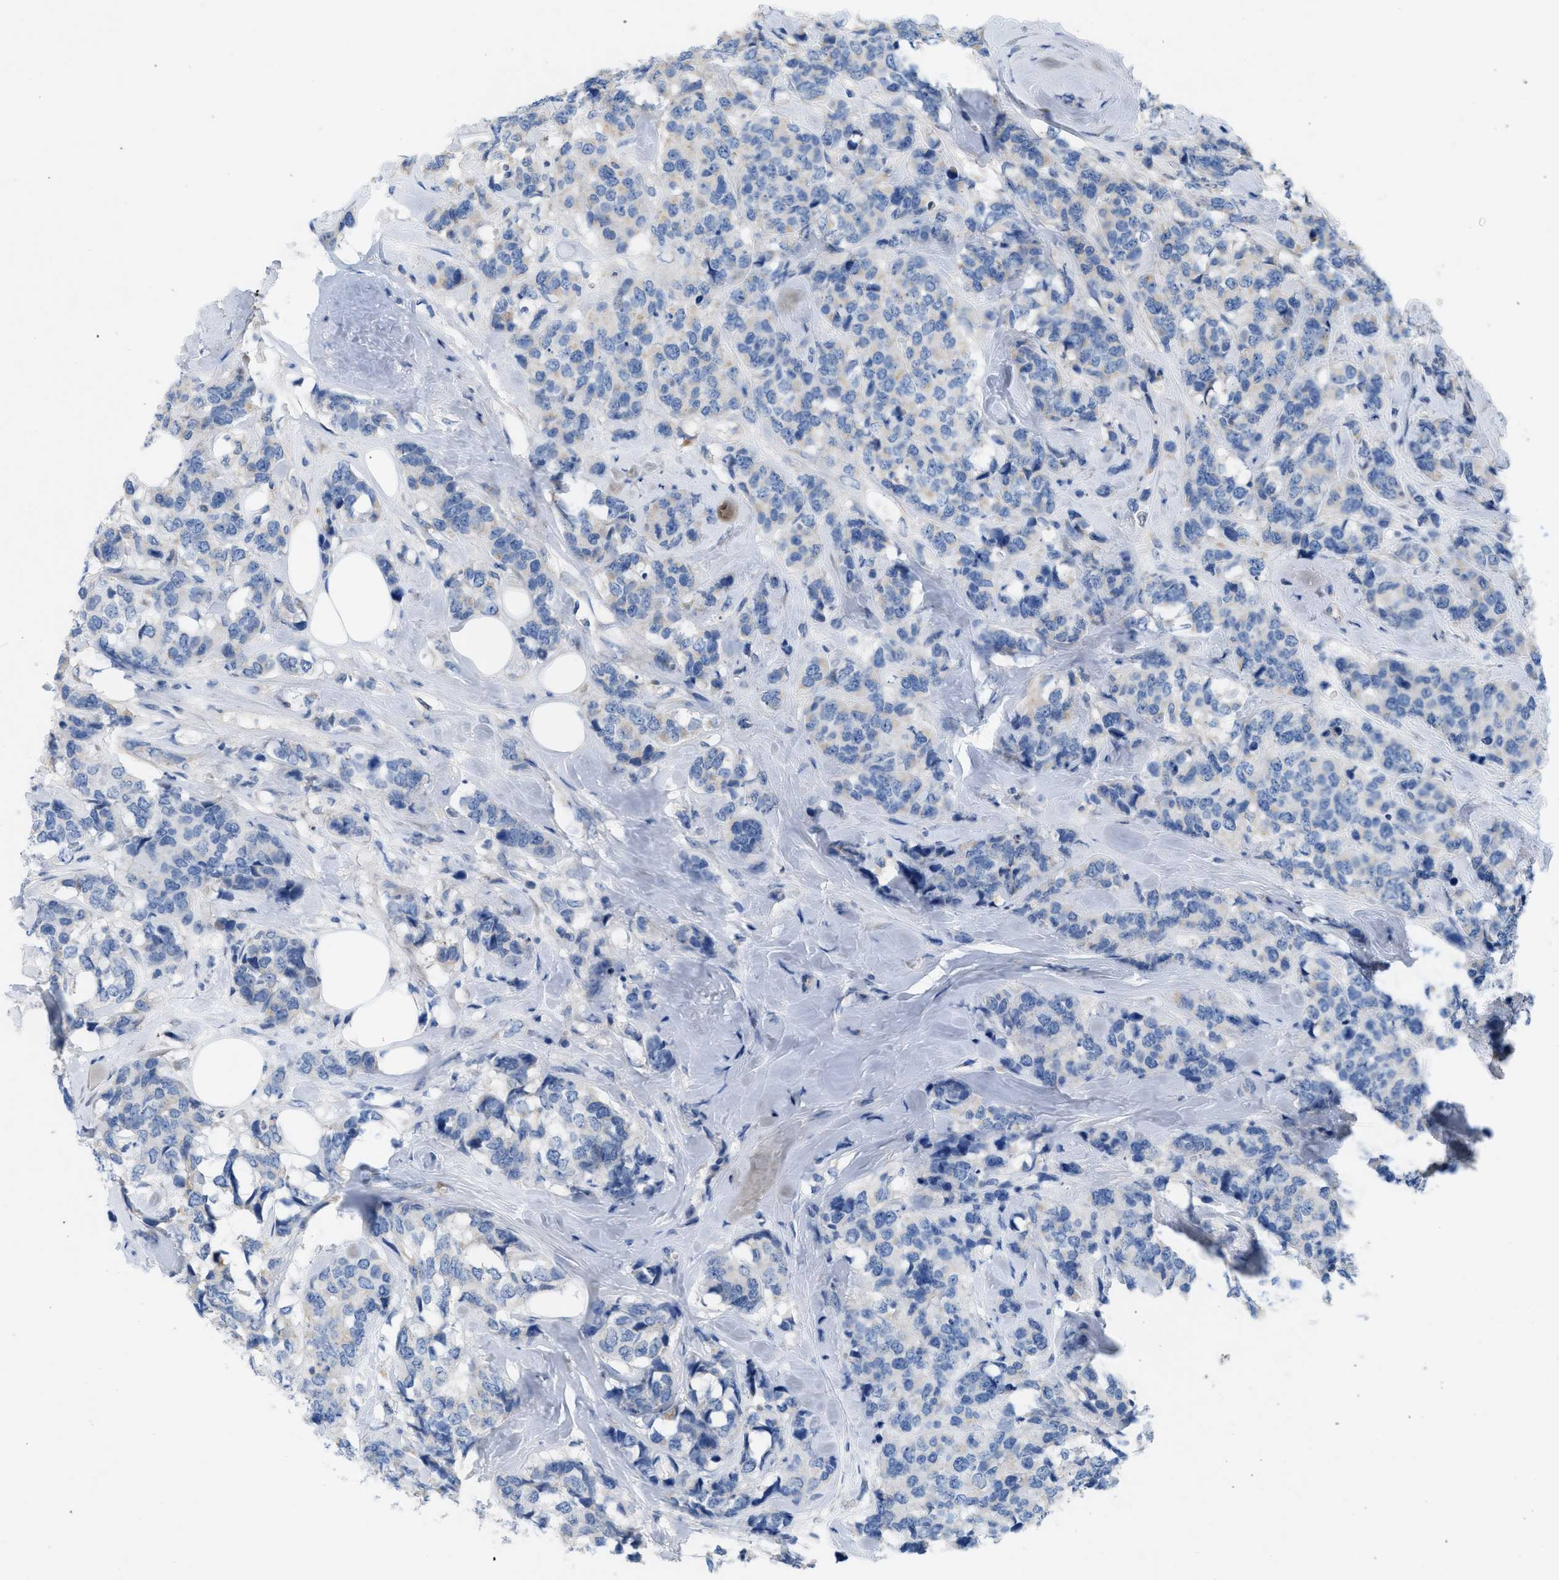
{"staining": {"intensity": "negative", "quantity": "none", "location": "none"}, "tissue": "breast cancer", "cell_type": "Tumor cells", "image_type": "cancer", "snomed": [{"axis": "morphology", "description": "Lobular carcinoma"}, {"axis": "topography", "description": "Breast"}], "caption": "Tumor cells are negative for brown protein staining in breast lobular carcinoma. The staining was performed using DAB to visualize the protein expression in brown, while the nuclei were stained in blue with hematoxylin (Magnification: 20x).", "gene": "PLPPR5", "patient": {"sex": "female", "age": 59}}